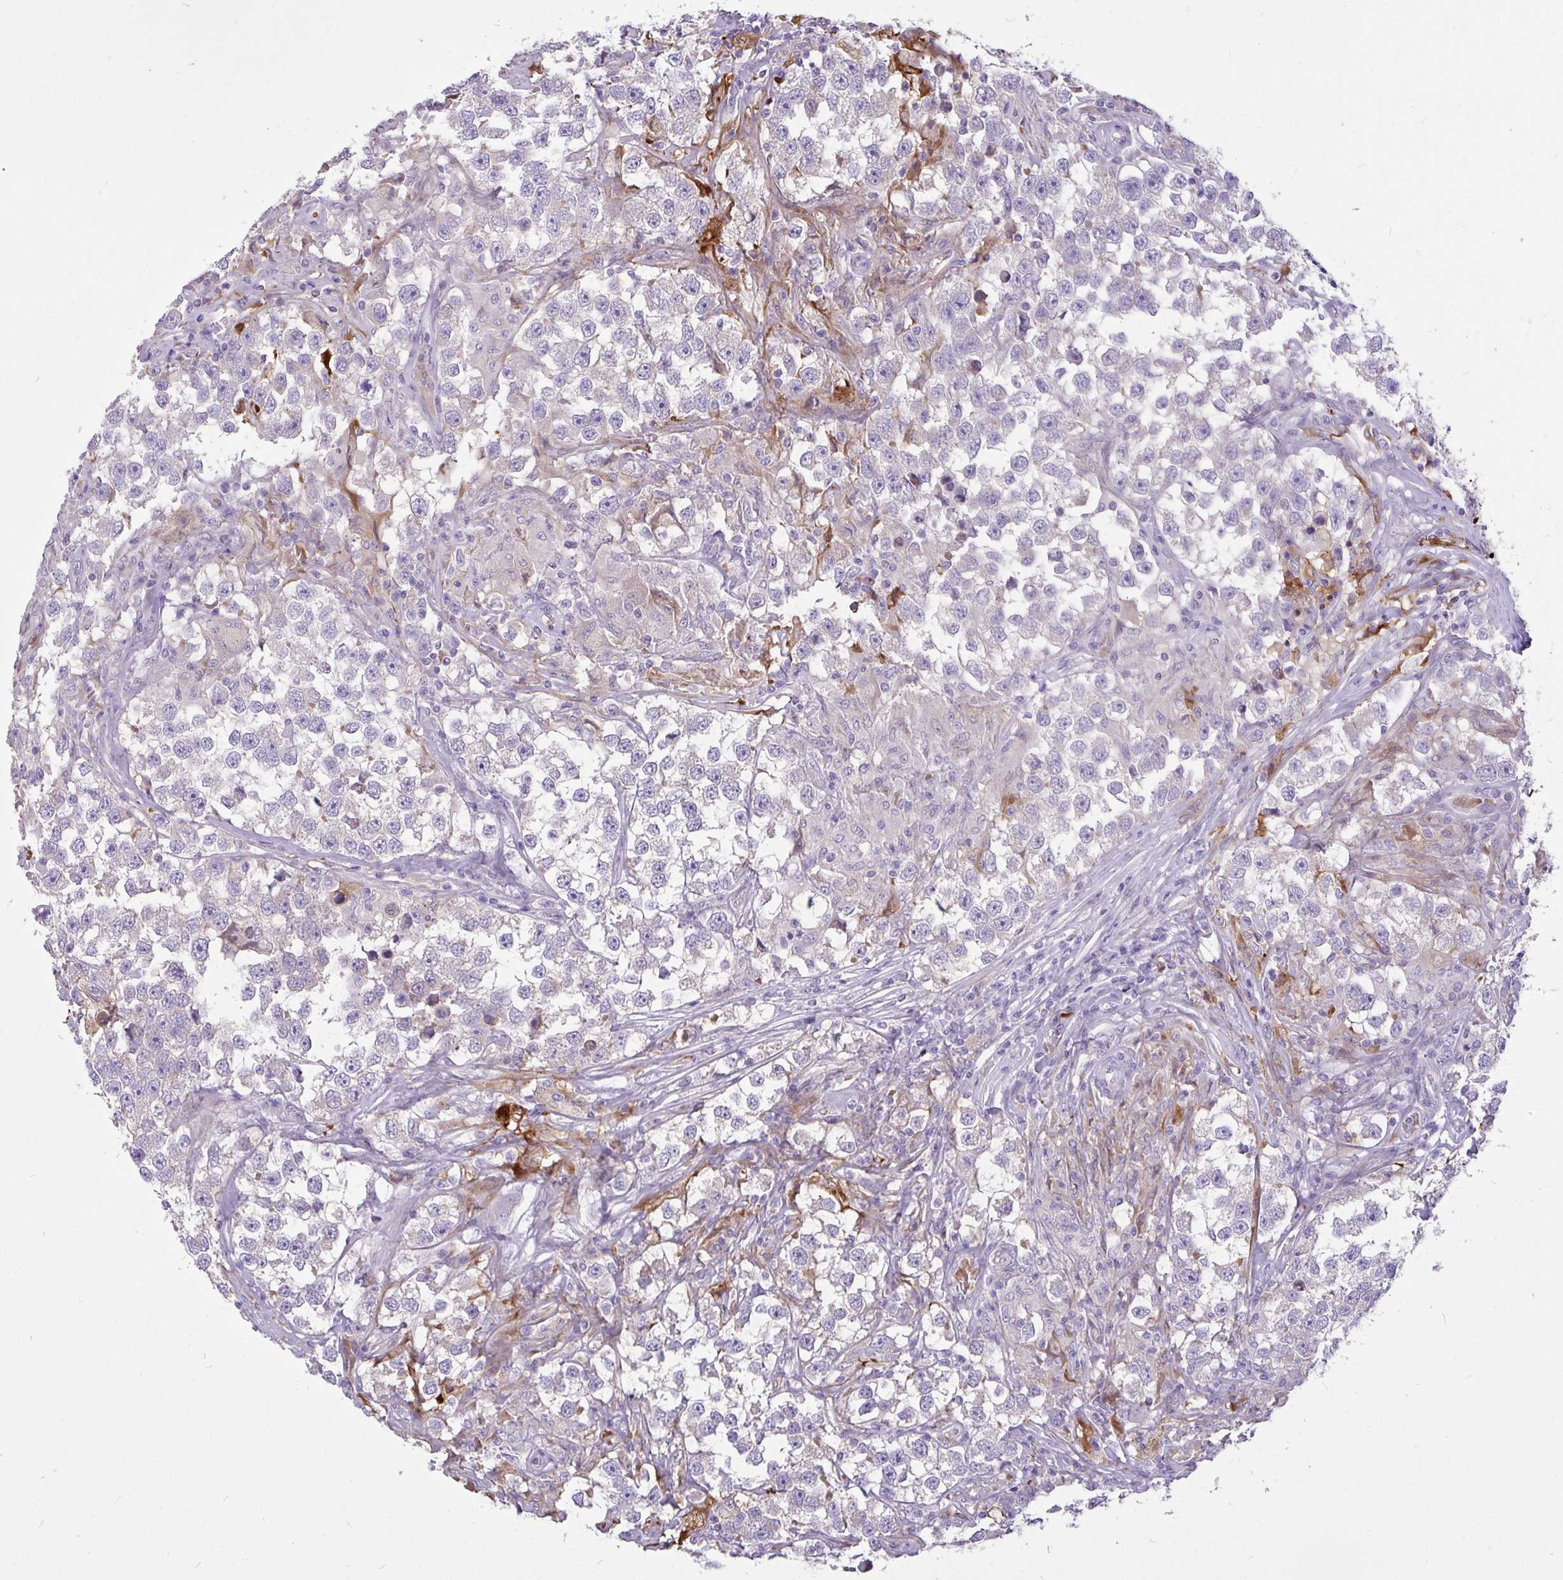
{"staining": {"intensity": "negative", "quantity": "none", "location": "none"}, "tissue": "testis cancer", "cell_type": "Tumor cells", "image_type": "cancer", "snomed": [{"axis": "morphology", "description": "Seminoma, NOS"}, {"axis": "topography", "description": "Testis"}], "caption": "Immunohistochemistry micrograph of neoplastic tissue: seminoma (testis) stained with DAB (3,3'-diaminobenzidine) displays no significant protein positivity in tumor cells.", "gene": "MOCS1", "patient": {"sex": "male", "age": 46}}